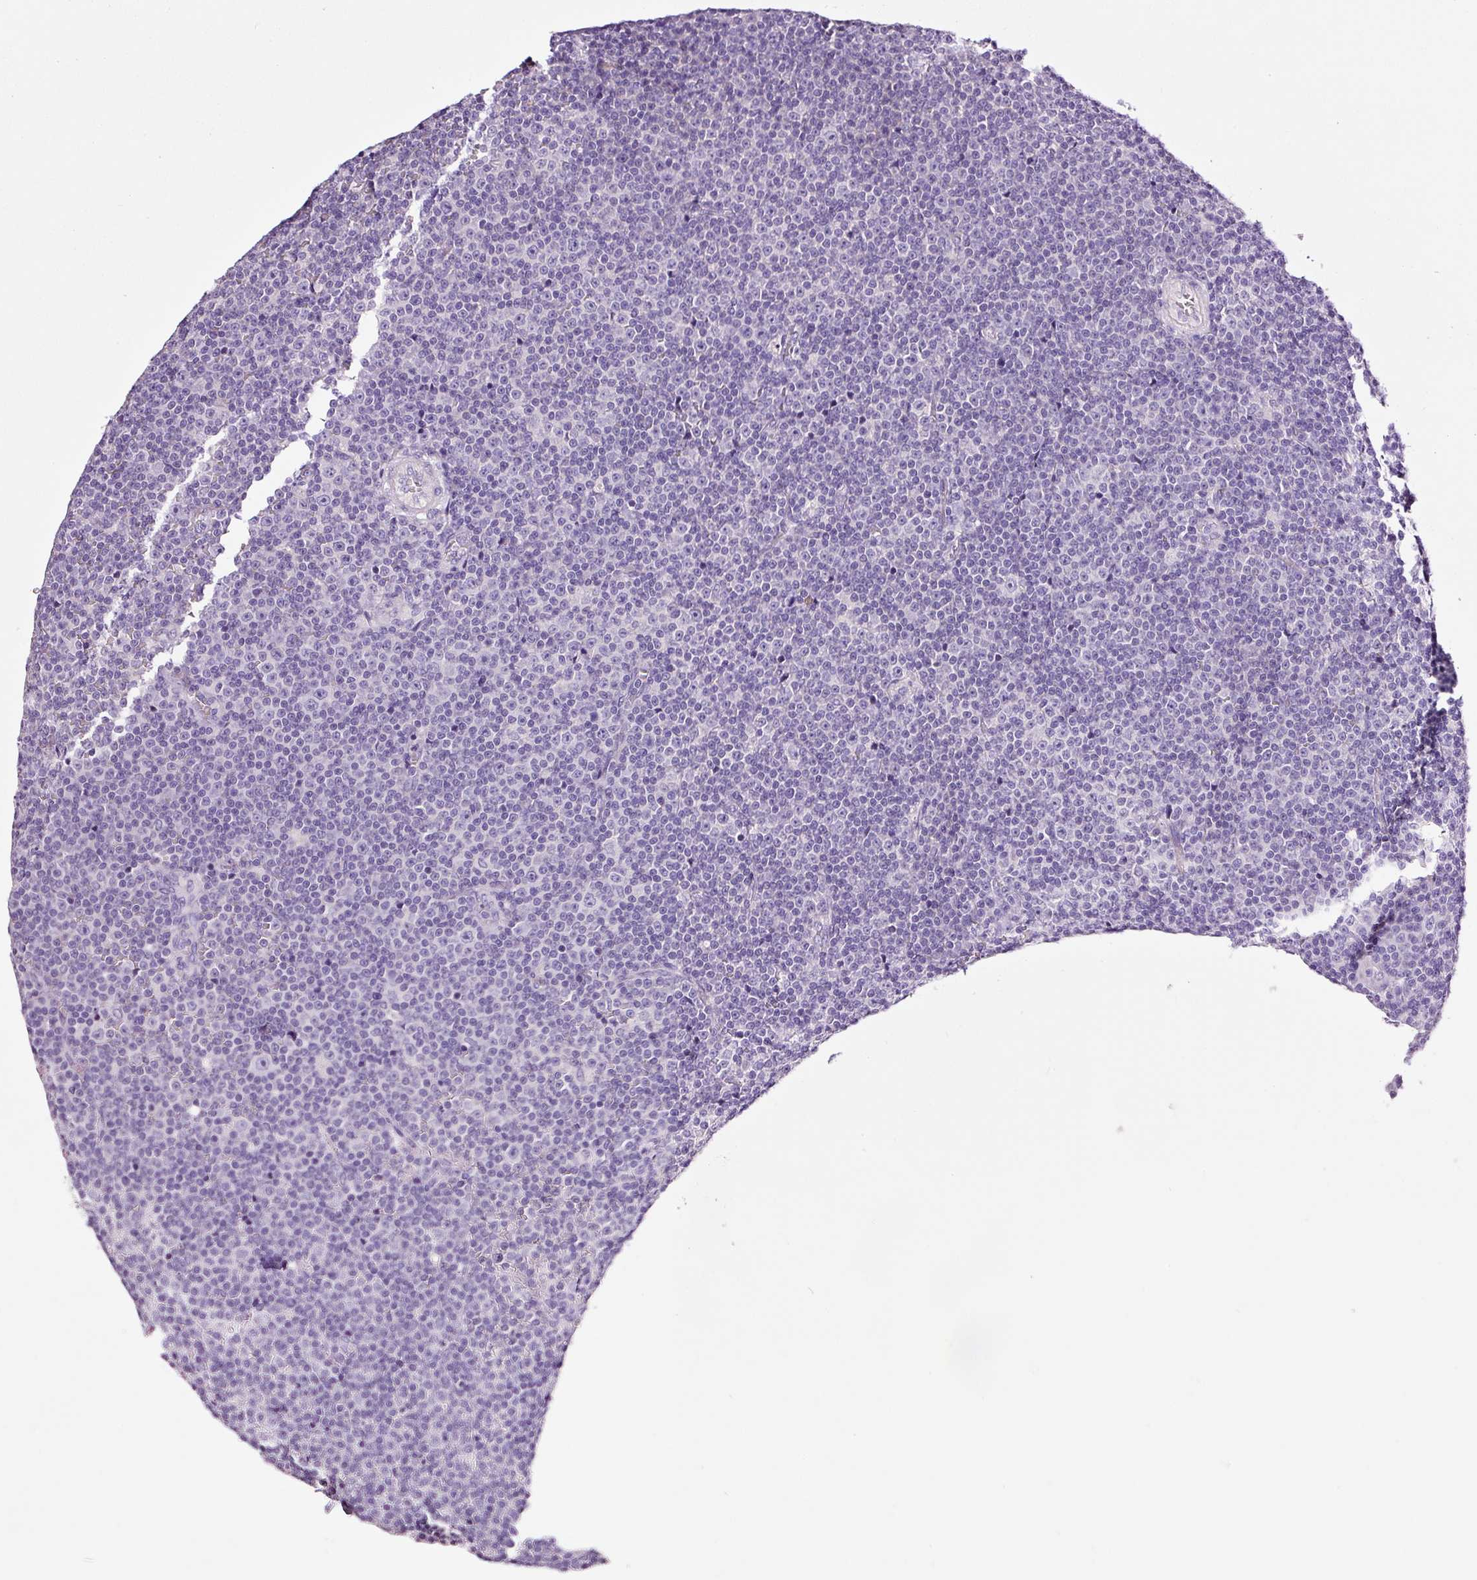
{"staining": {"intensity": "negative", "quantity": "none", "location": "none"}, "tissue": "lymphoma", "cell_type": "Tumor cells", "image_type": "cancer", "snomed": [{"axis": "morphology", "description": "Malignant lymphoma, non-Hodgkin's type, Low grade"}, {"axis": "topography", "description": "Lymph node"}], "caption": "Lymphoma was stained to show a protein in brown. There is no significant staining in tumor cells.", "gene": "PAM", "patient": {"sex": "female", "age": 67}}